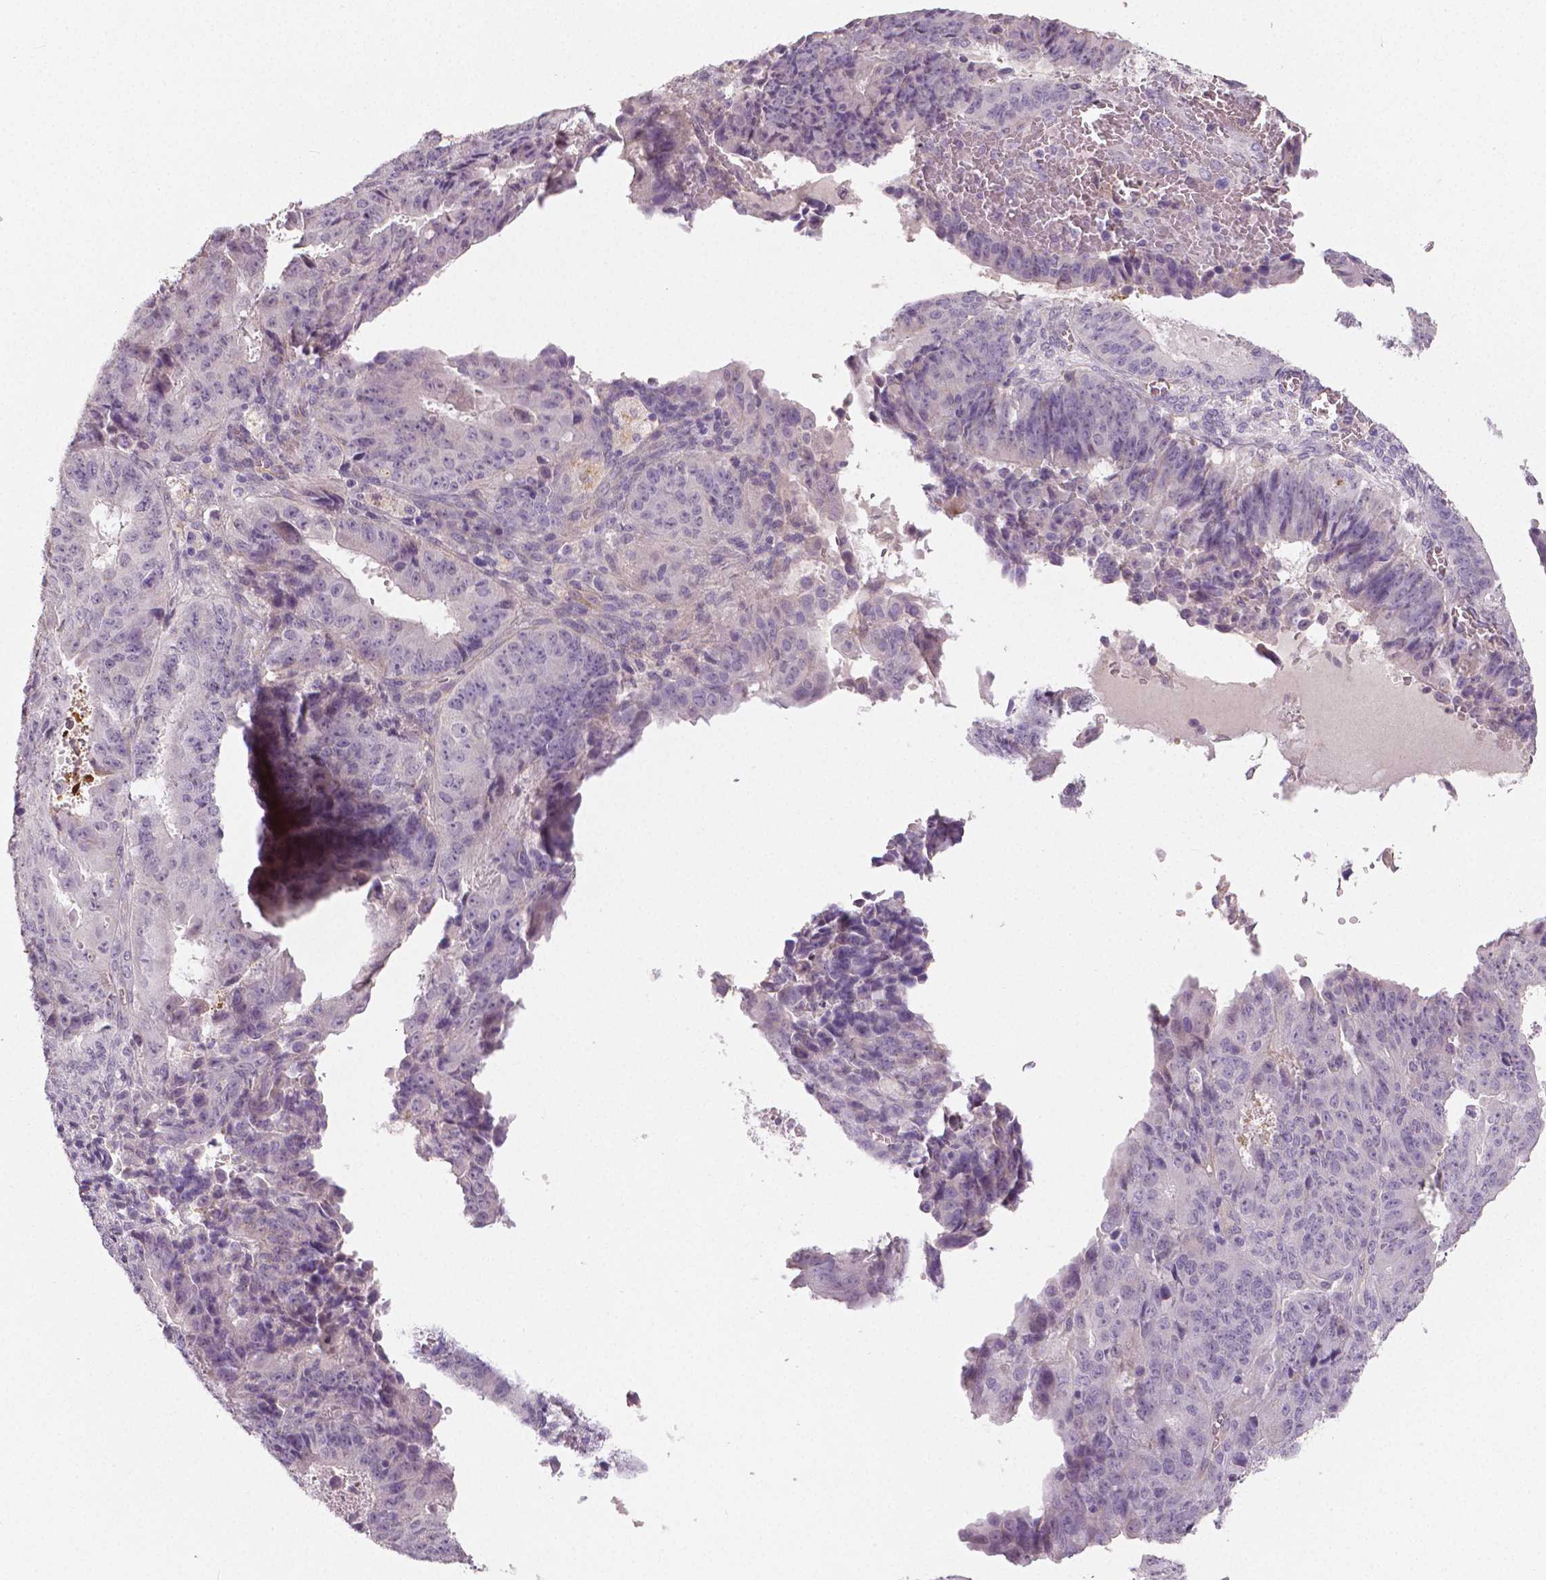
{"staining": {"intensity": "negative", "quantity": "none", "location": "none"}, "tissue": "ovarian cancer", "cell_type": "Tumor cells", "image_type": "cancer", "snomed": [{"axis": "morphology", "description": "Carcinoma, endometroid"}, {"axis": "topography", "description": "Ovary"}], "caption": "A histopathology image of human endometroid carcinoma (ovarian) is negative for staining in tumor cells.", "gene": "FLT1", "patient": {"sex": "female", "age": 42}}